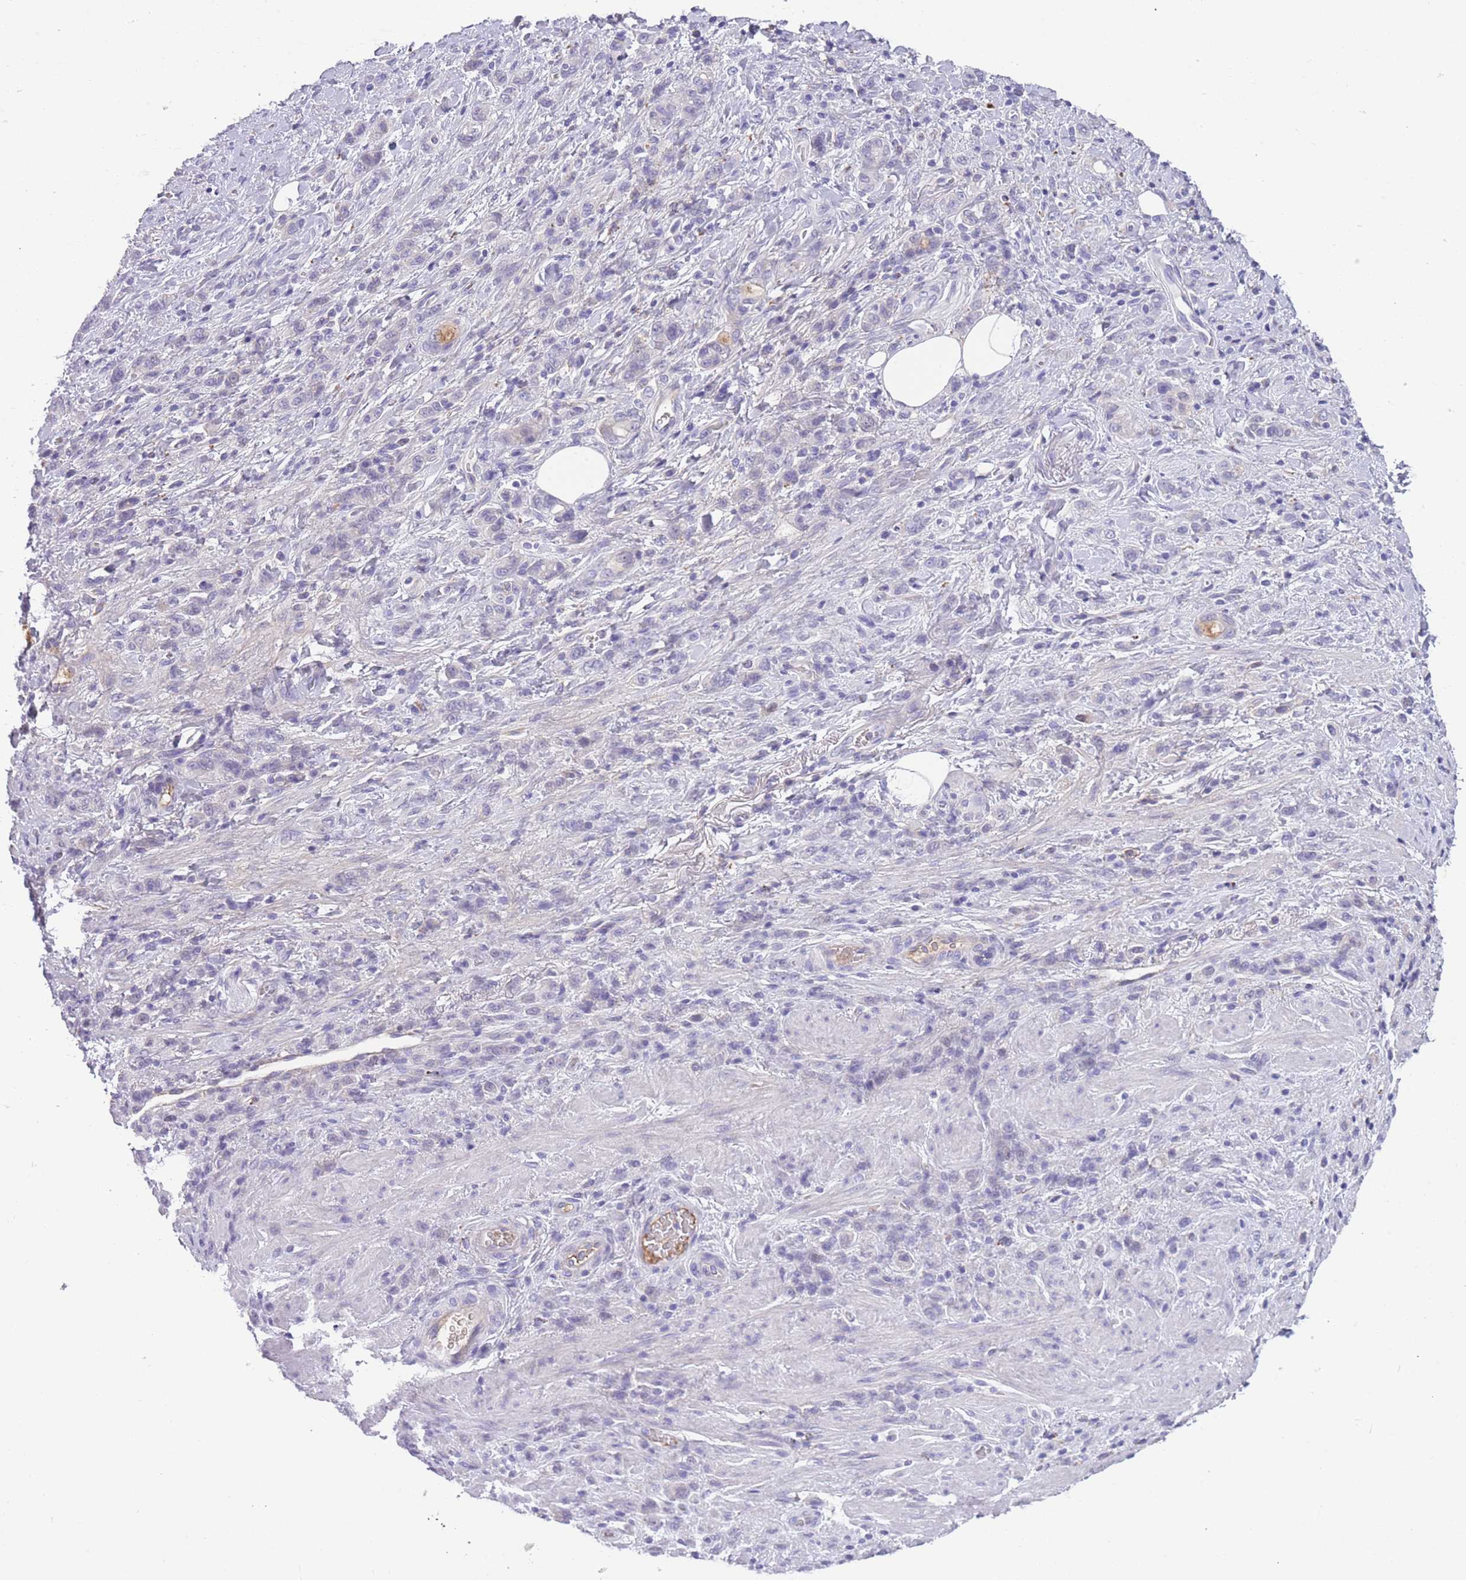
{"staining": {"intensity": "negative", "quantity": "none", "location": "none"}, "tissue": "stomach cancer", "cell_type": "Tumor cells", "image_type": "cancer", "snomed": [{"axis": "morphology", "description": "Adenocarcinoma, NOS"}, {"axis": "topography", "description": "Stomach"}], "caption": "Stomach cancer was stained to show a protein in brown. There is no significant positivity in tumor cells. The staining is performed using DAB brown chromogen with nuclei counter-stained in using hematoxylin.", "gene": "GNAT1", "patient": {"sex": "male", "age": 77}}